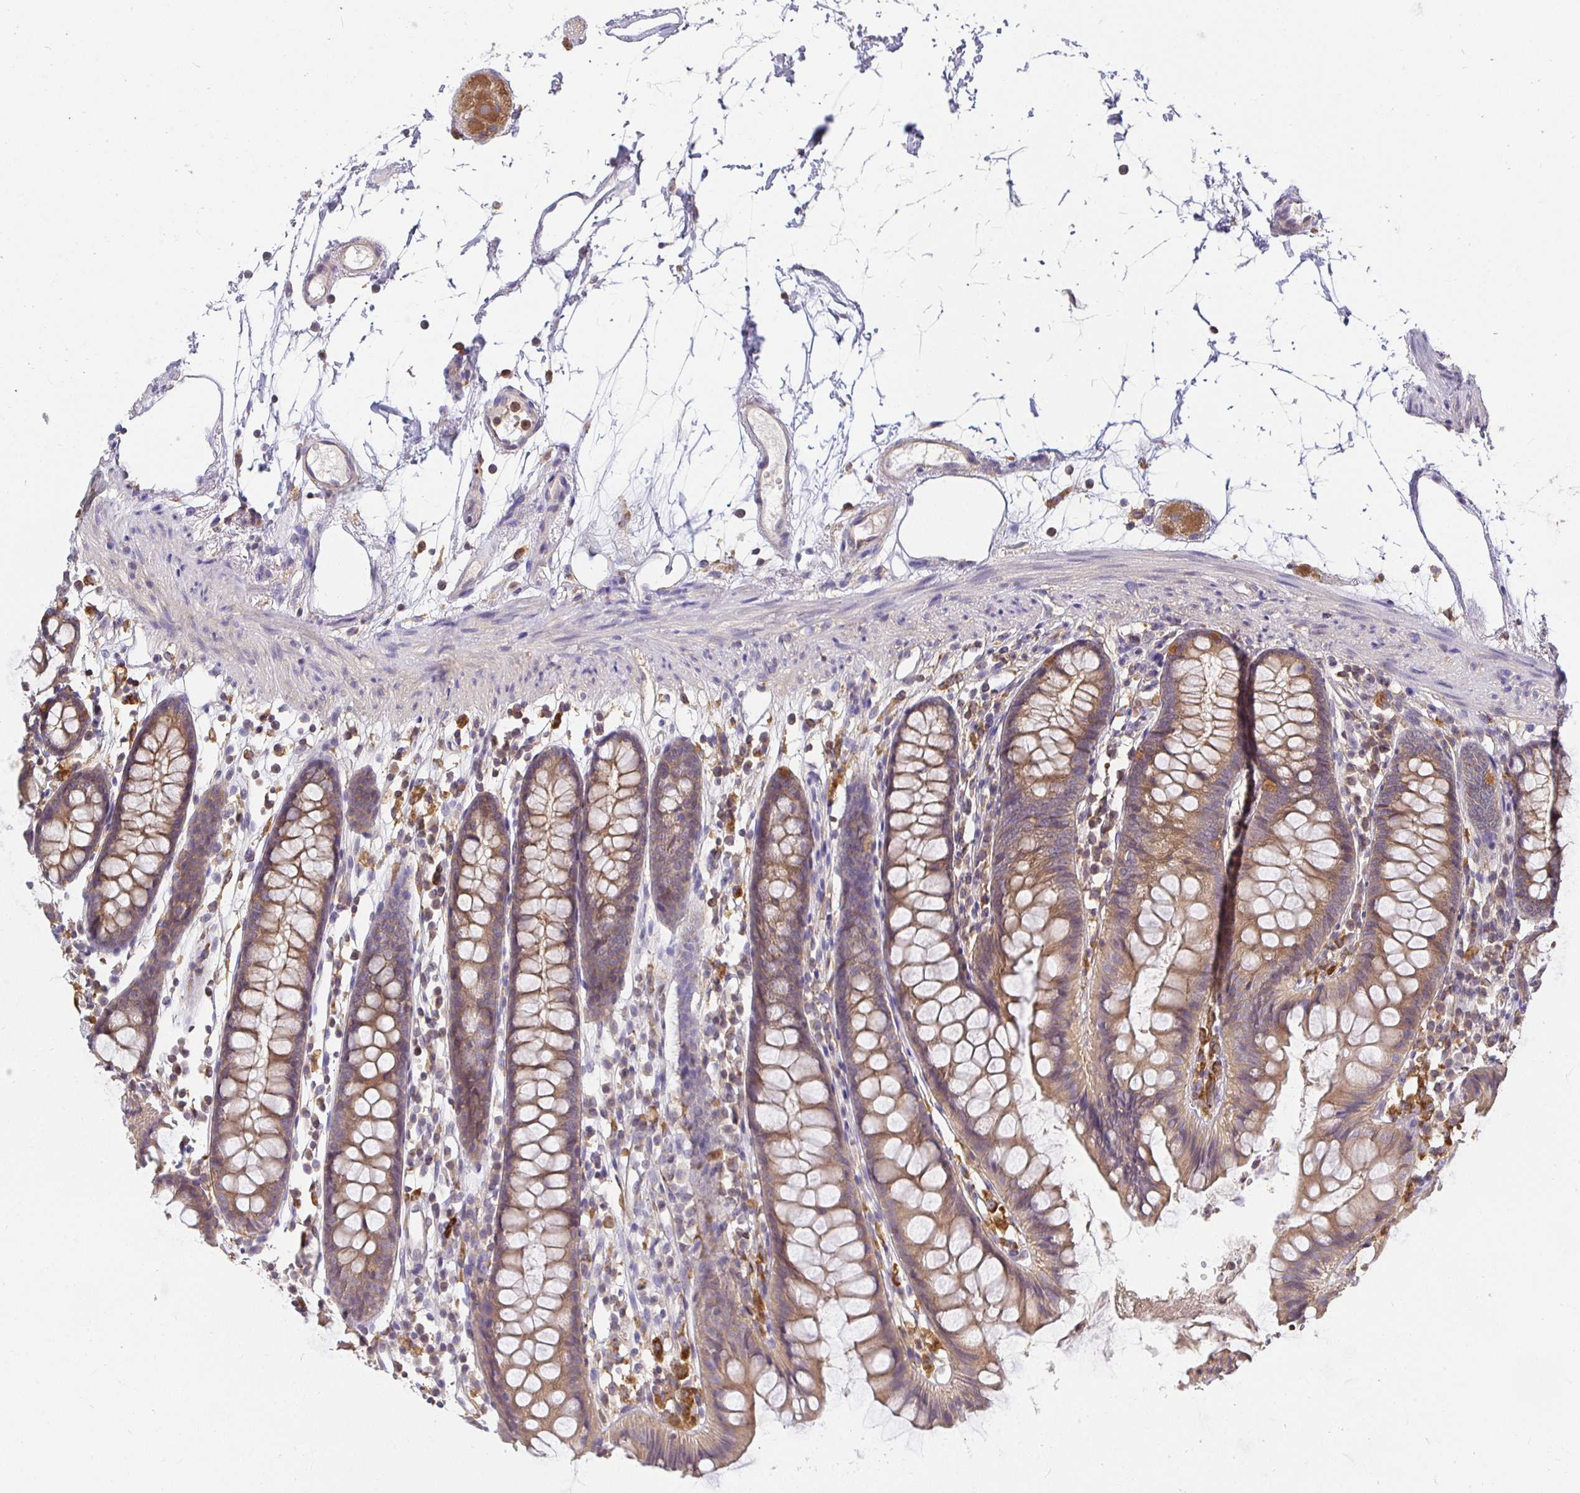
{"staining": {"intensity": "weak", "quantity": "<25%", "location": "cytoplasmic/membranous"}, "tissue": "colon", "cell_type": "Endothelial cells", "image_type": "normal", "snomed": [{"axis": "morphology", "description": "Normal tissue, NOS"}, {"axis": "topography", "description": "Colon"}], "caption": "Immunohistochemical staining of normal colon displays no significant expression in endothelial cells. (DAB immunohistochemistry (IHC) with hematoxylin counter stain).", "gene": "ATP6V1F", "patient": {"sex": "female", "age": 84}}